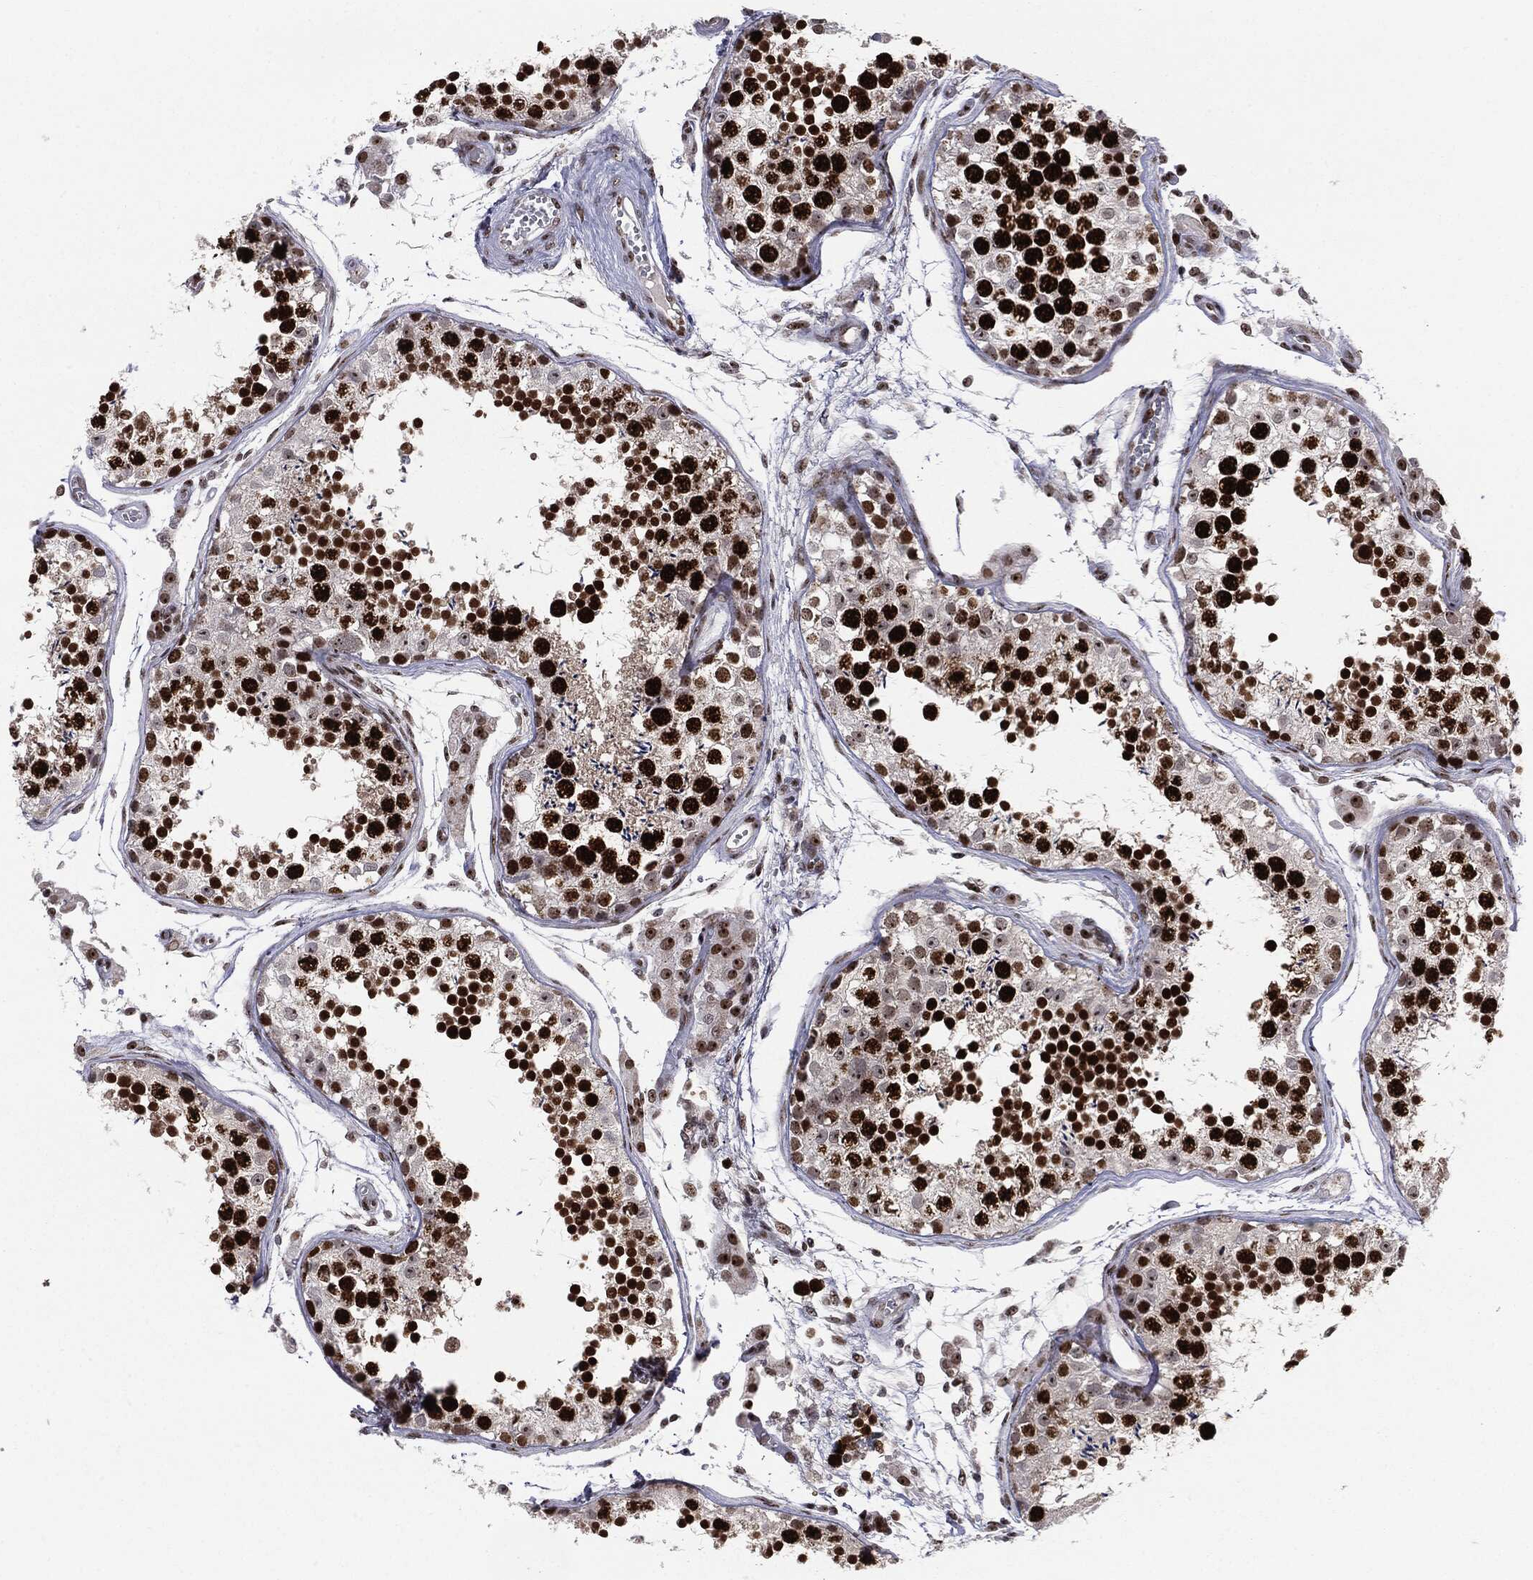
{"staining": {"intensity": "strong", "quantity": ">75%", "location": "nuclear"}, "tissue": "testis", "cell_type": "Cells in seminiferous ducts", "image_type": "normal", "snomed": [{"axis": "morphology", "description": "Normal tissue, NOS"}, {"axis": "topography", "description": "Testis"}], "caption": "Testis stained with DAB (3,3'-diaminobenzidine) immunohistochemistry (IHC) demonstrates high levels of strong nuclear expression in approximately >75% of cells in seminiferous ducts. (DAB = brown stain, brightfield microscopy at high magnification).", "gene": "MDC1", "patient": {"sex": "male", "age": 29}}